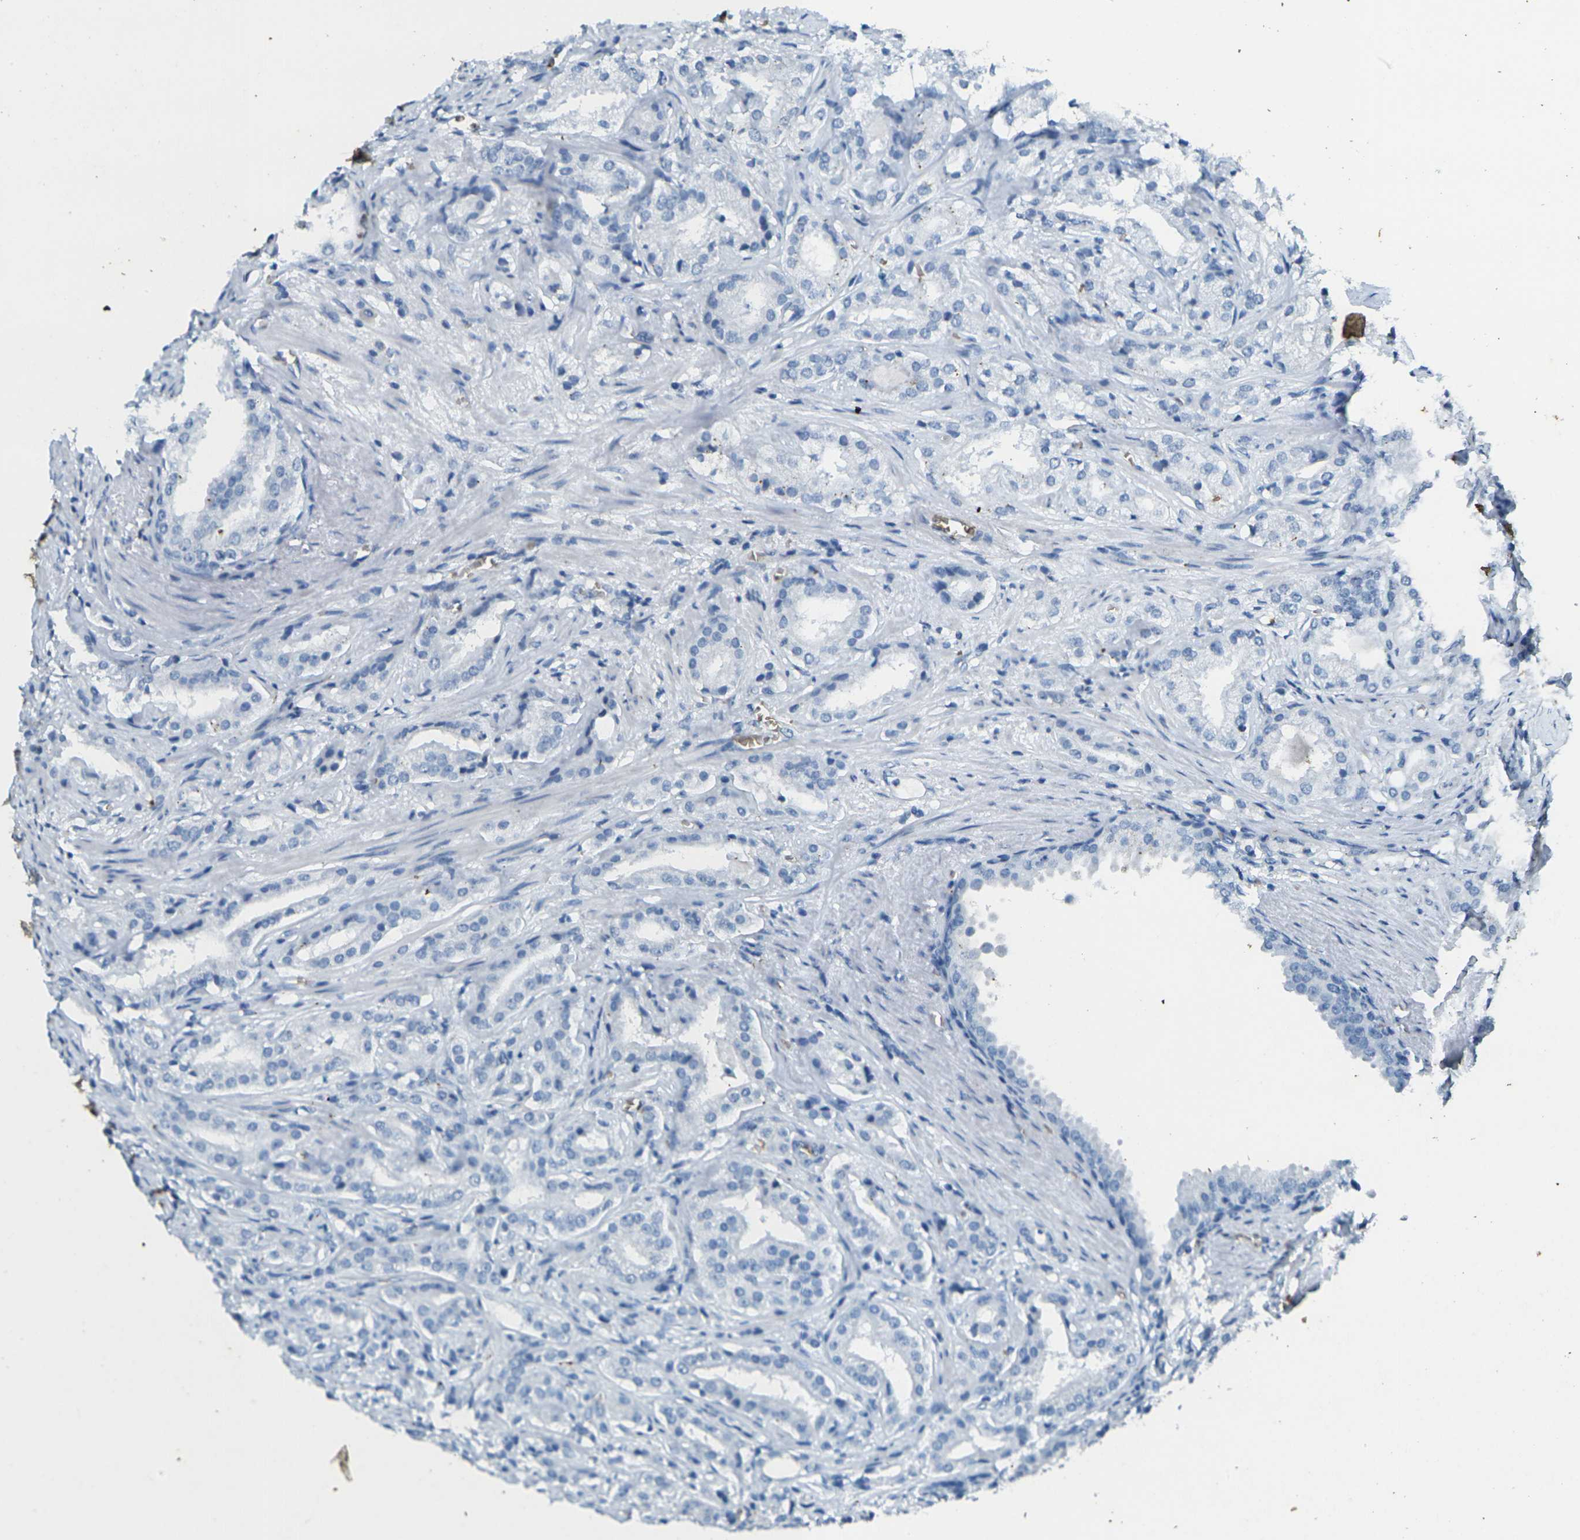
{"staining": {"intensity": "negative", "quantity": "none", "location": "none"}, "tissue": "prostate cancer", "cell_type": "Tumor cells", "image_type": "cancer", "snomed": [{"axis": "morphology", "description": "Adenocarcinoma, High grade"}, {"axis": "topography", "description": "Prostate"}], "caption": "A high-resolution histopathology image shows immunohistochemistry staining of high-grade adenocarcinoma (prostate), which reveals no significant staining in tumor cells.", "gene": "HBB", "patient": {"sex": "male", "age": 64}}